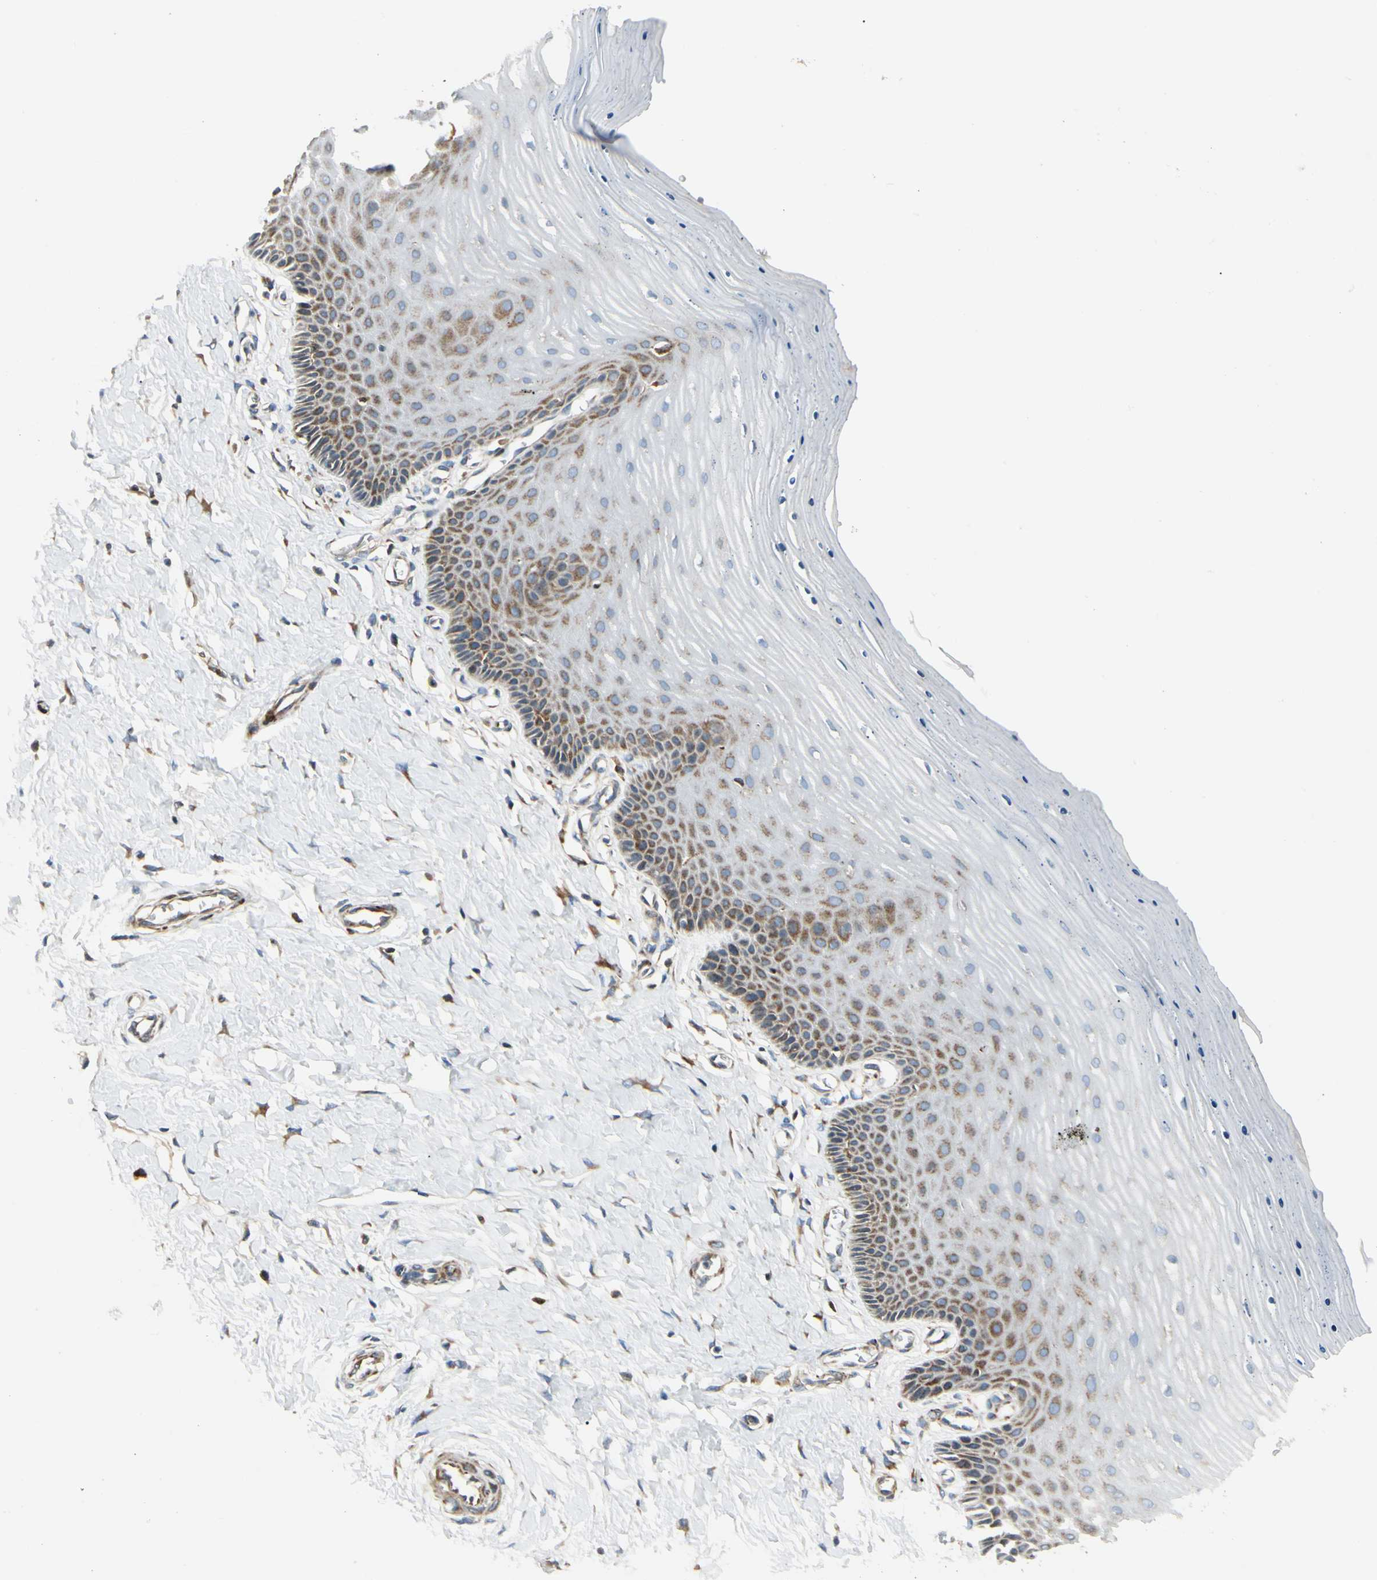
{"staining": {"intensity": "moderate", "quantity": ">75%", "location": "cytoplasmic/membranous"}, "tissue": "cervix", "cell_type": "Glandular cells", "image_type": "normal", "snomed": [{"axis": "morphology", "description": "Normal tissue, NOS"}, {"axis": "topography", "description": "Cervix"}], "caption": "Cervix stained for a protein reveals moderate cytoplasmic/membranous positivity in glandular cells. The staining was performed using DAB (3,3'-diaminobenzidine) to visualize the protein expression in brown, while the nuclei were stained in blue with hematoxylin (Magnification: 20x).", "gene": "MRPL9", "patient": {"sex": "female", "age": 55}}